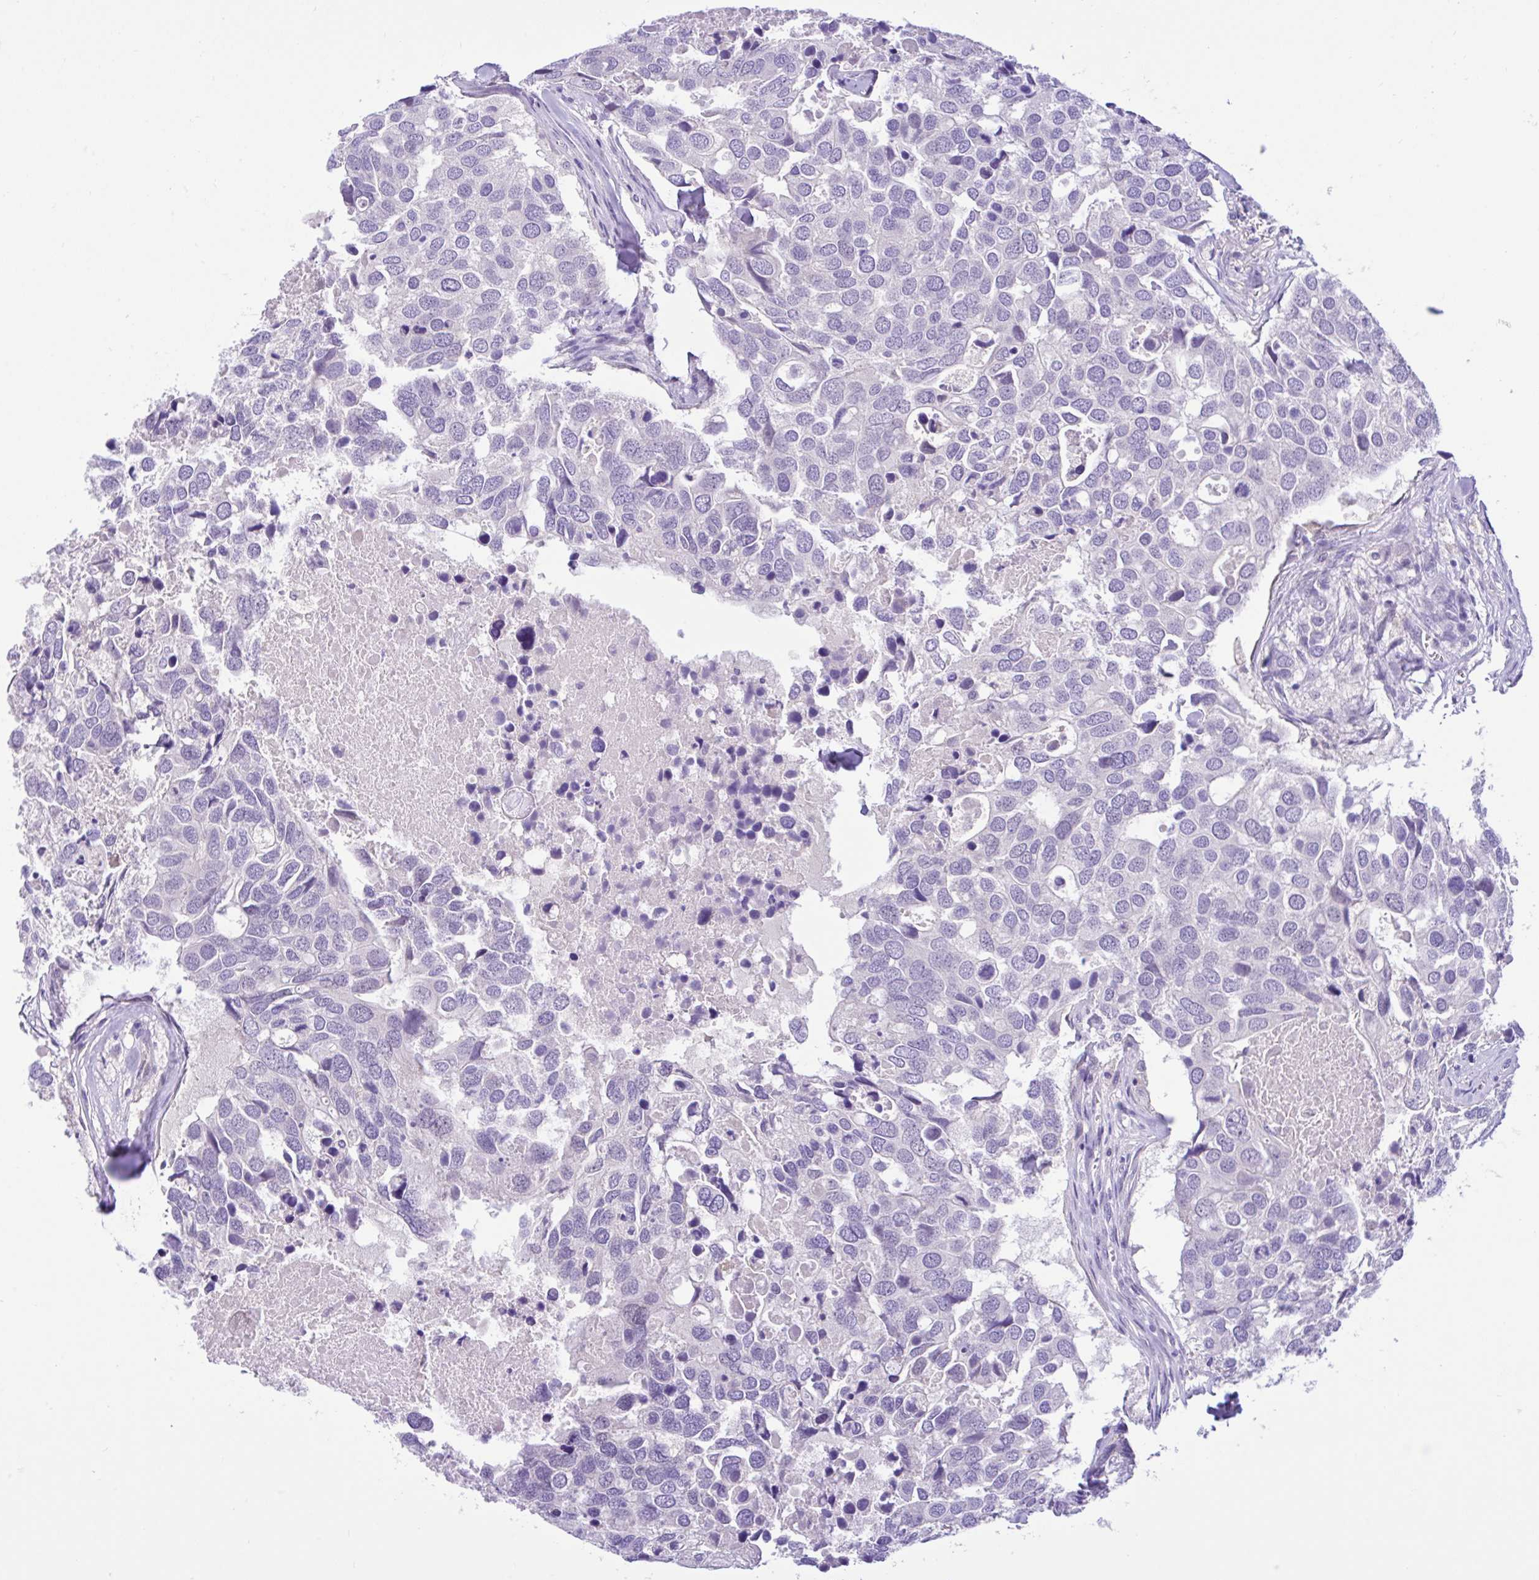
{"staining": {"intensity": "negative", "quantity": "none", "location": "none"}, "tissue": "breast cancer", "cell_type": "Tumor cells", "image_type": "cancer", "snomed": [{"axis": "morphology", "description": "Duct carcinoma"}, {"axis": "topography", "description": "Breast"}], "caption": "IHC of human intraductal carcinoma (breast) demonstrates no positivity in tumor cells. (DAB immunohistochemistry with hematoxylin counter stain).", "gene": "ANO4", "patient": {"sex": "female", "age": 83}}